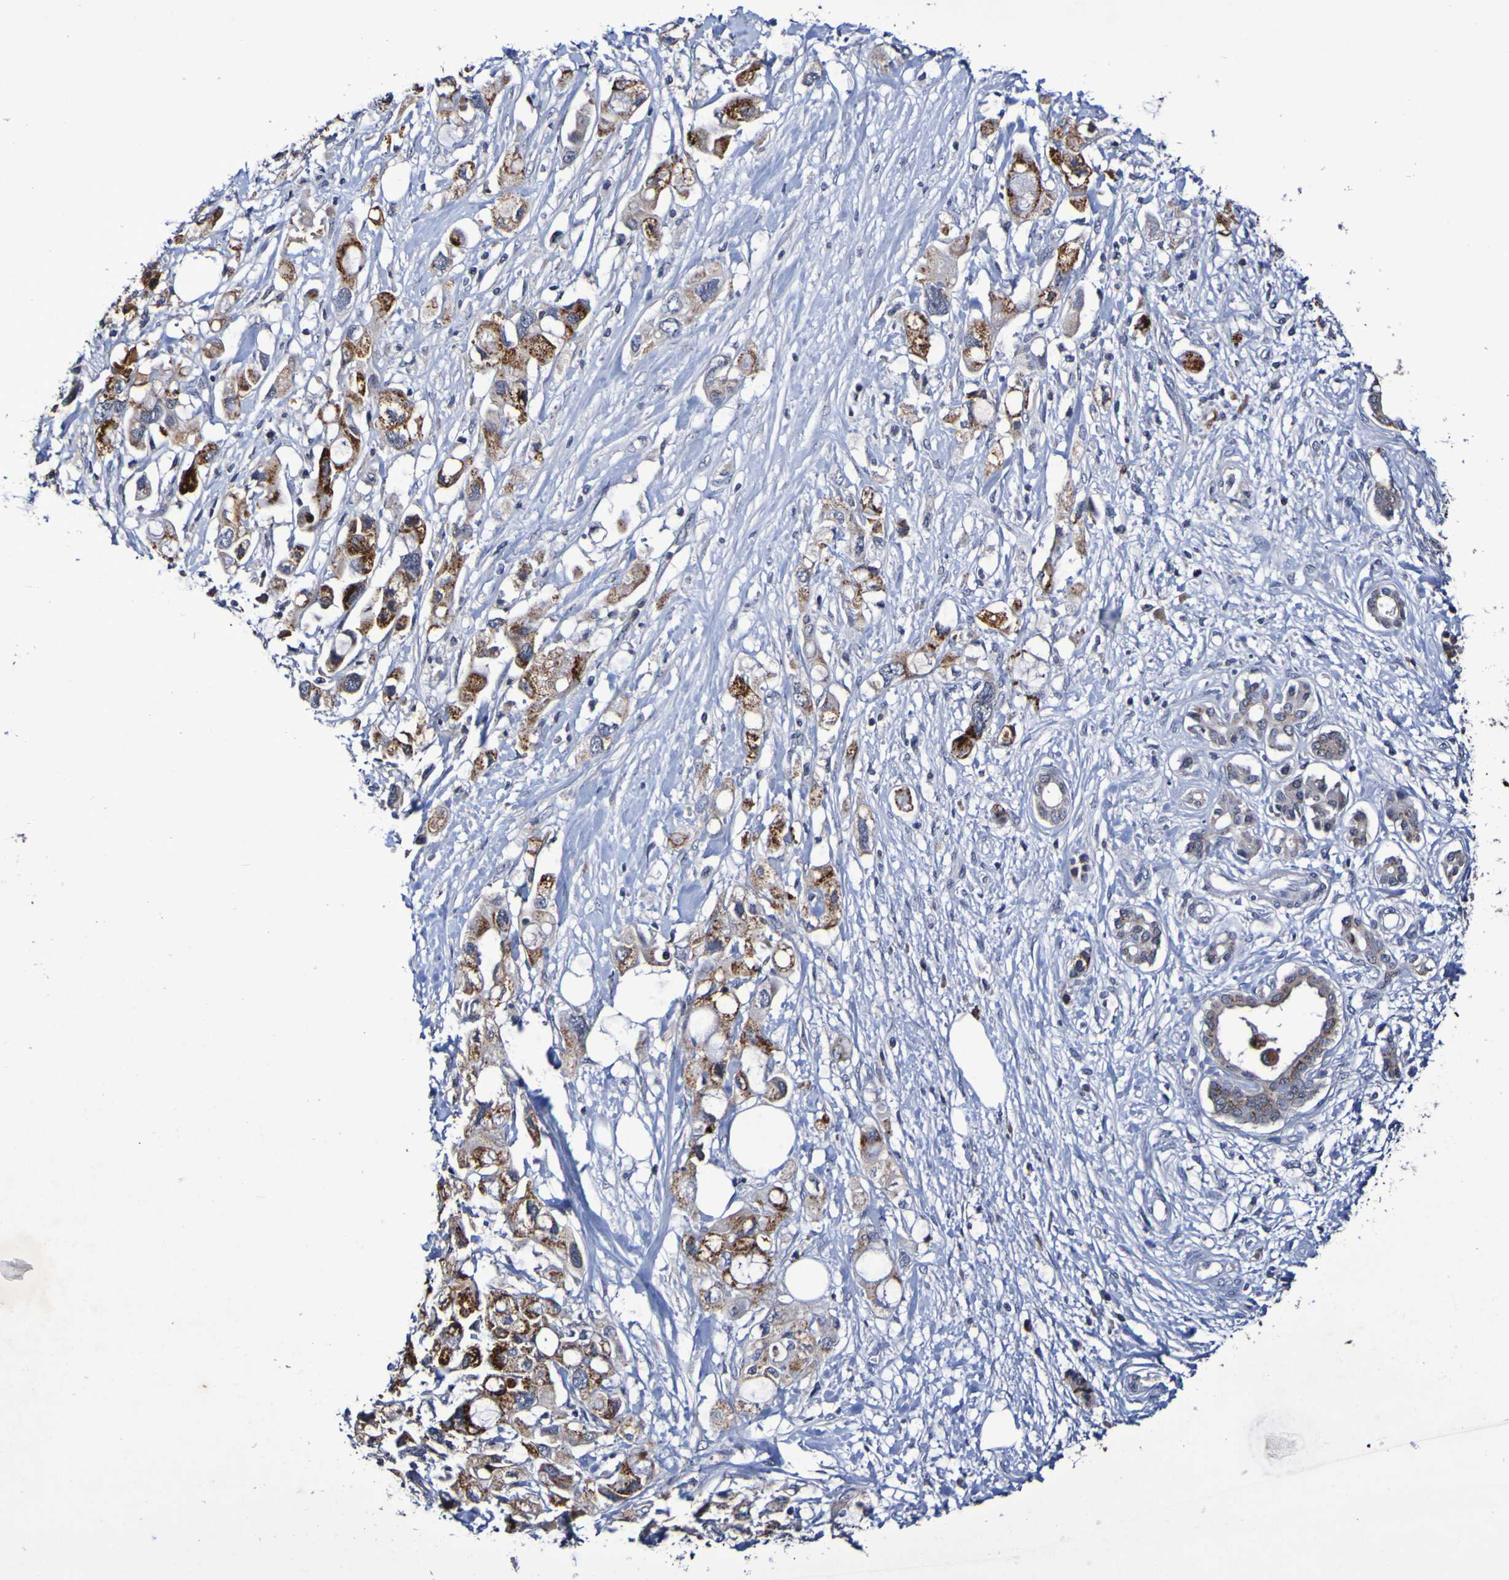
{"staining": {"intensity": "strong", "quantity": "25%-75%", "location": "cytoplasmic/membranous"}, "tissue": "pancreatic cancer", "cell_type": "Tumor cells", "image_type": "cancer", "snomed": [{"axis": "morphology", "description": "Adenocarcinoma, NOS"}, {"axis": "topography", "description": "Pancreas"}], "caption": "Pancreatic adenocarcinoma stained with a protein marker demonstrates strong staining in tumor cells.", "gene": "PTP4A2", "patient": {"sex": "female", "age": 56}}